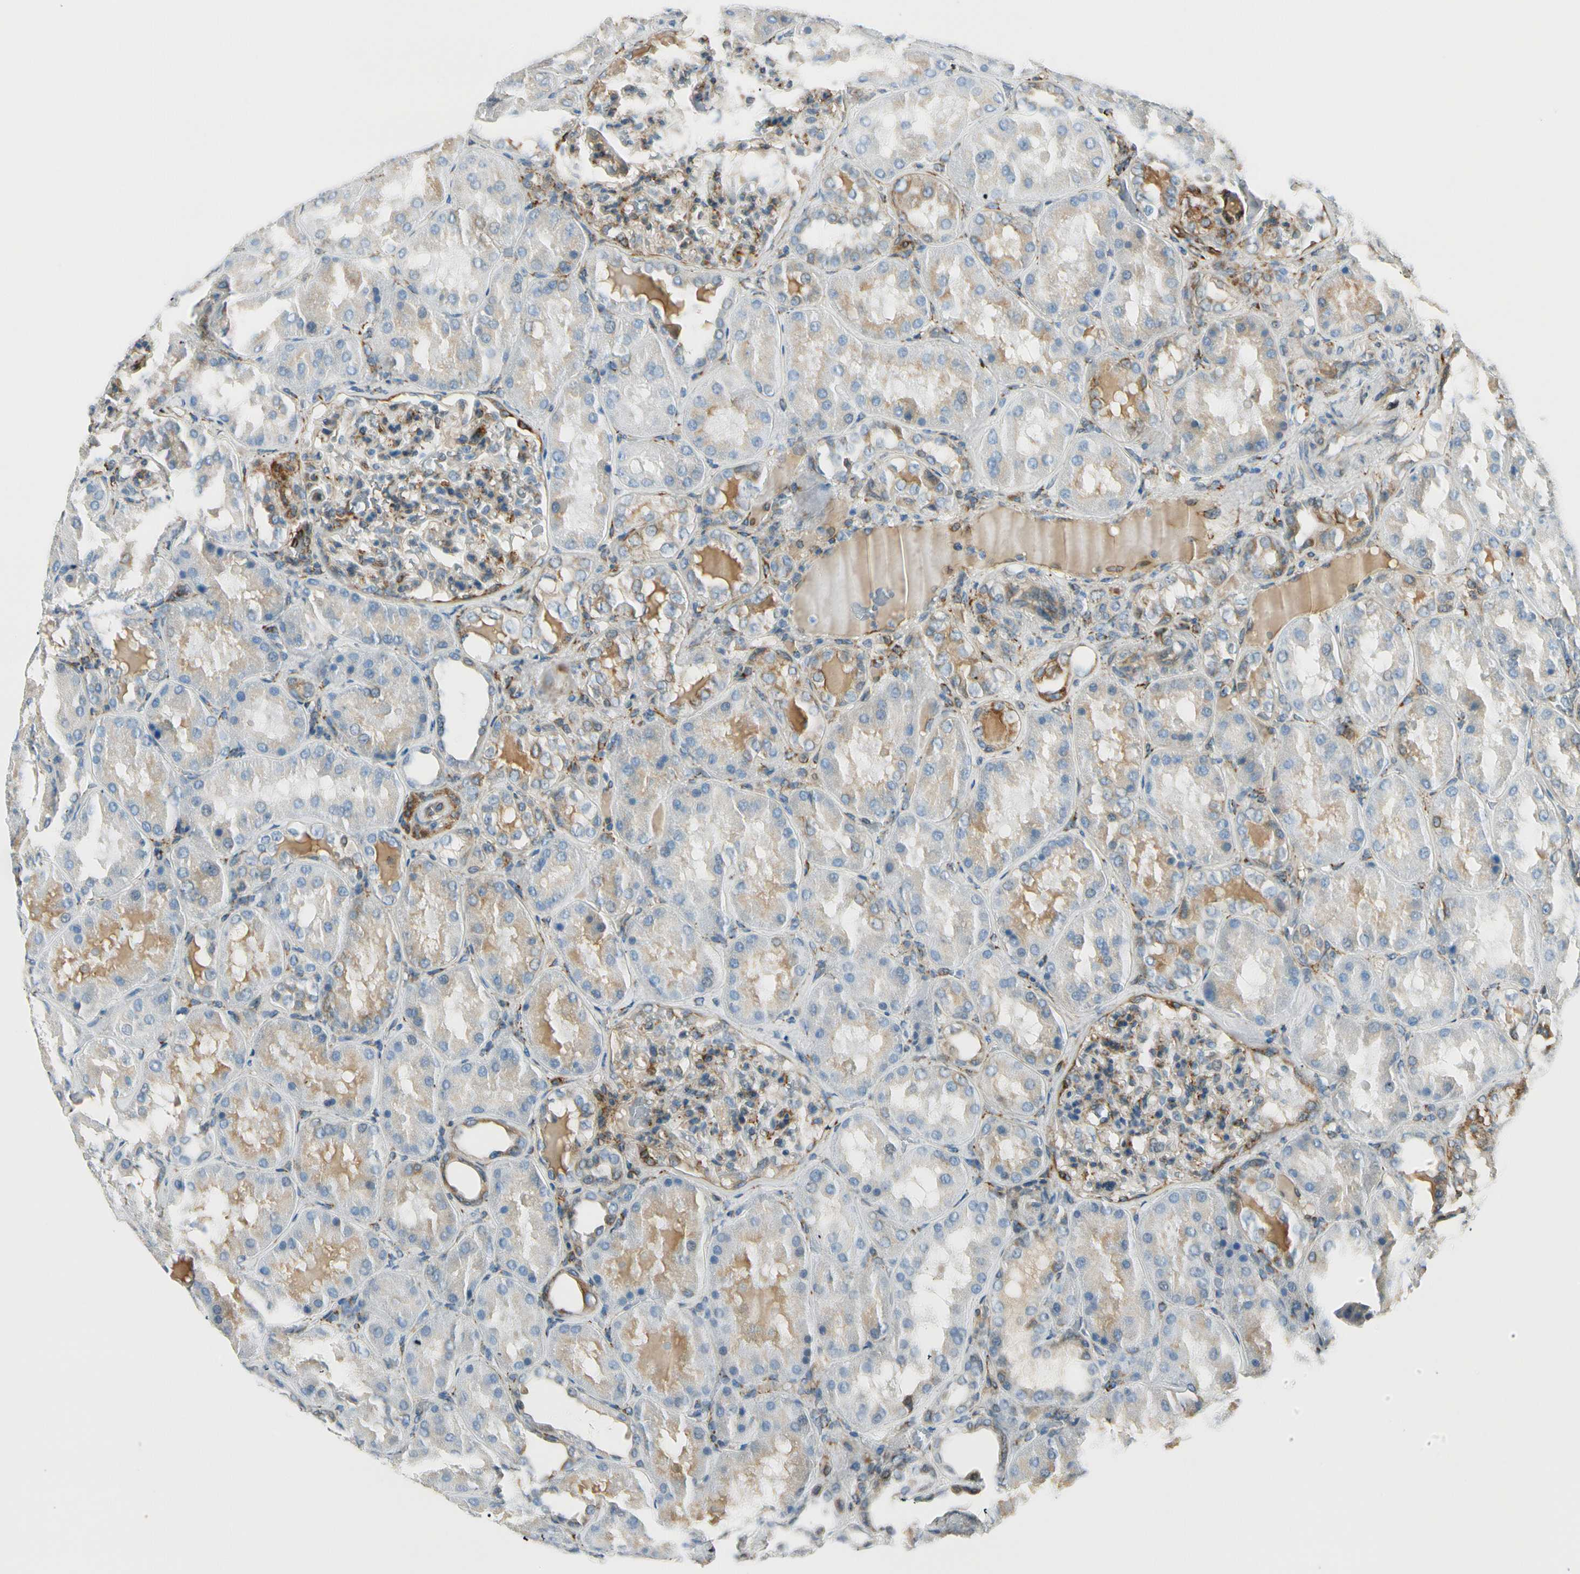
{"staining": {"intensity": "weak", "quantity": ">75%", "location": "cytoplasmic/membranous"}, "tissue": "kidney", "cell_type": "Cells in glomeruli", "image_type": "normal", "snomed": [{"axis": "morphology", "description": "Normal tissue, NOS"}, {"axis": "topography", "description": "Kidney"}], "caption": "A high-resolution photomicrograph shows immunohistochemistry (IHC) staining of normal kidney, which demonstrates weak cytoplasmic/membranous staining in about >75% of cells in glomeruli. (brown staining indicates protein expression, while blue staining denotes nuclei).", "gene": "FKBP7", "patient": {"sex": "female", "age": 56}}